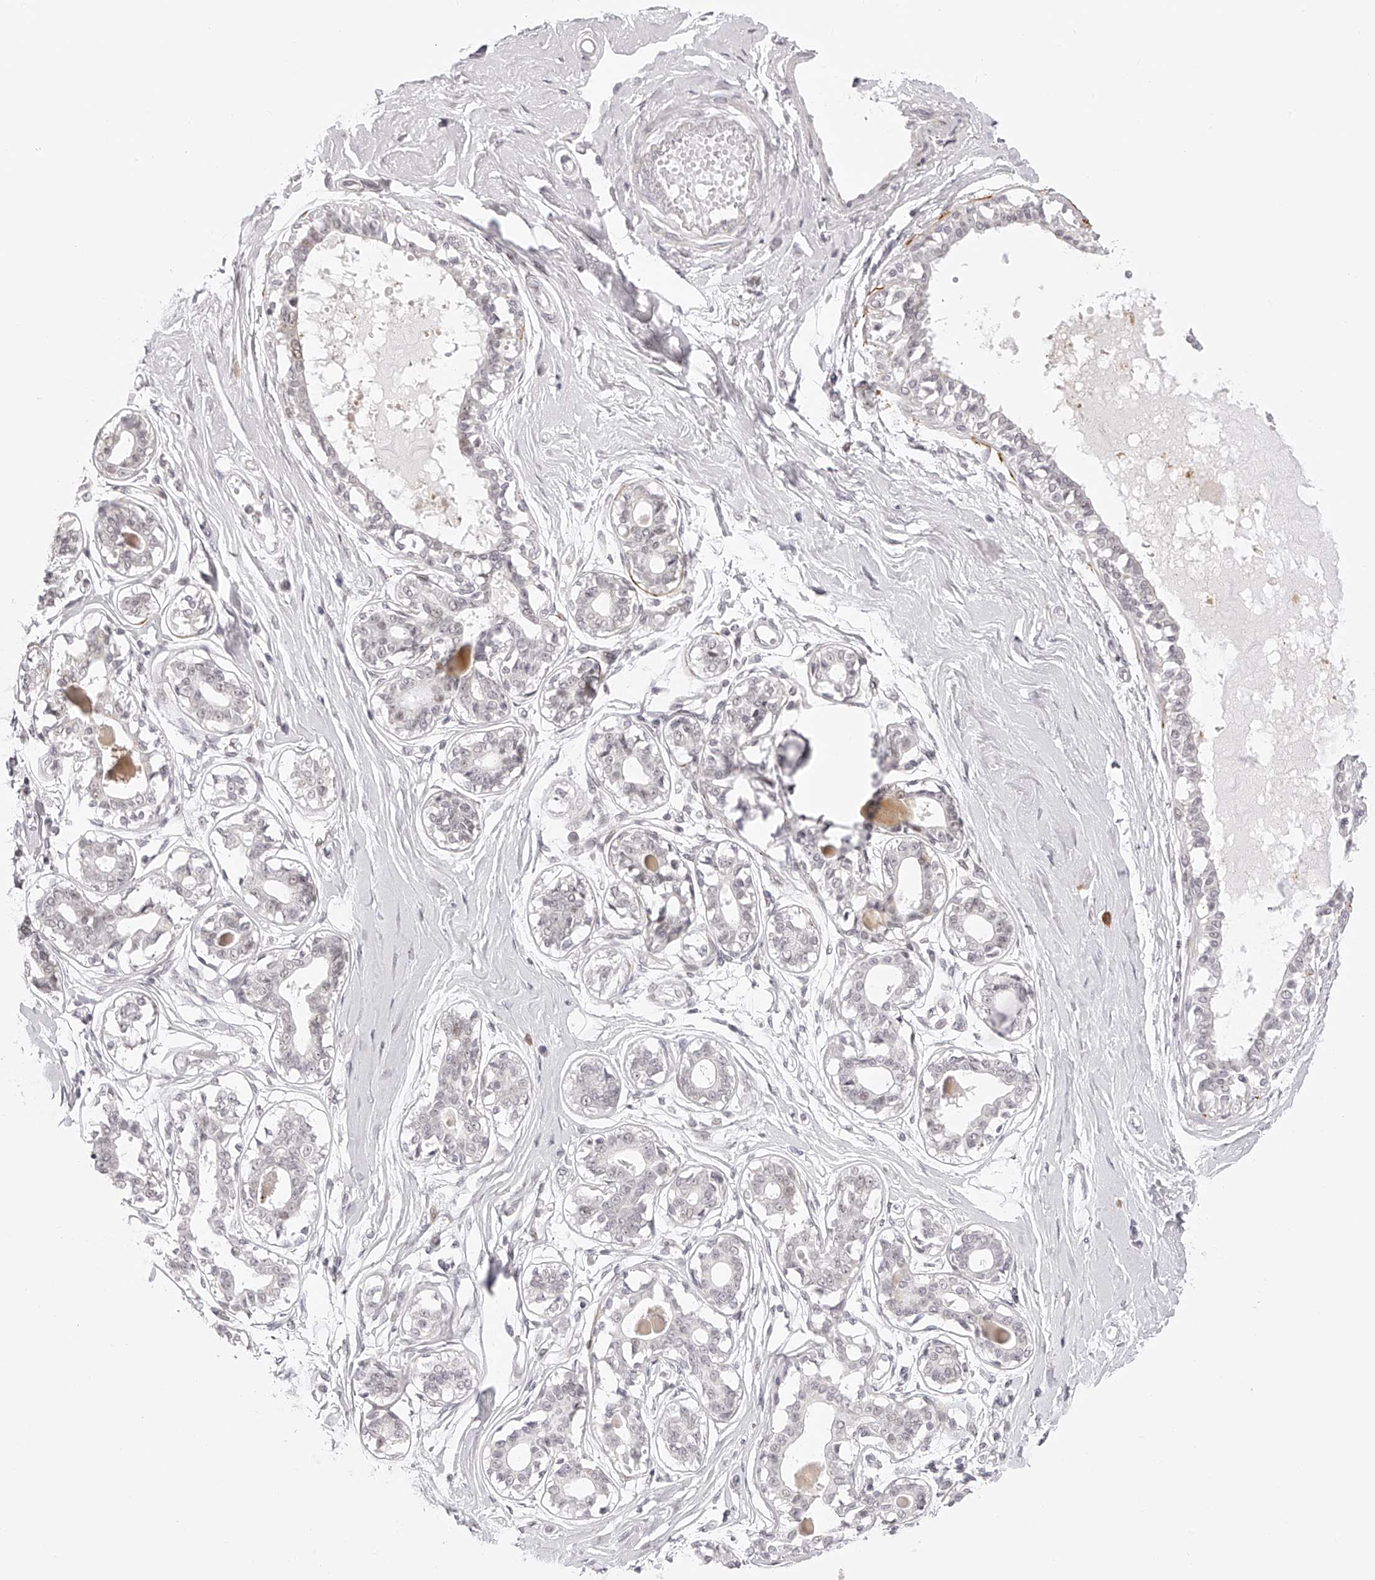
{"staining": {"intensity": "negative", "quantity": "none", "location": "none"}, "tissue": "breast", "cell_type": "Adipocytes", "image_type": "normal", "snomed": [{"axis": "morphology", "description": "Normal tissue, NOS"}, {"axis": "topography", "description": "Breast"}], "caption": "Immunohistochemistry image of unremarkable breast: breast stained with DAB (3,3'-diaminobenzidine) exhibits no significant protein staining in adipocytes. The staining is performed using DAB brown chromogen with nuclei counter-stained in using hematoxylin.", "gene": "PLEKHG1", "patient": {"sex": "female", "age": 45}}